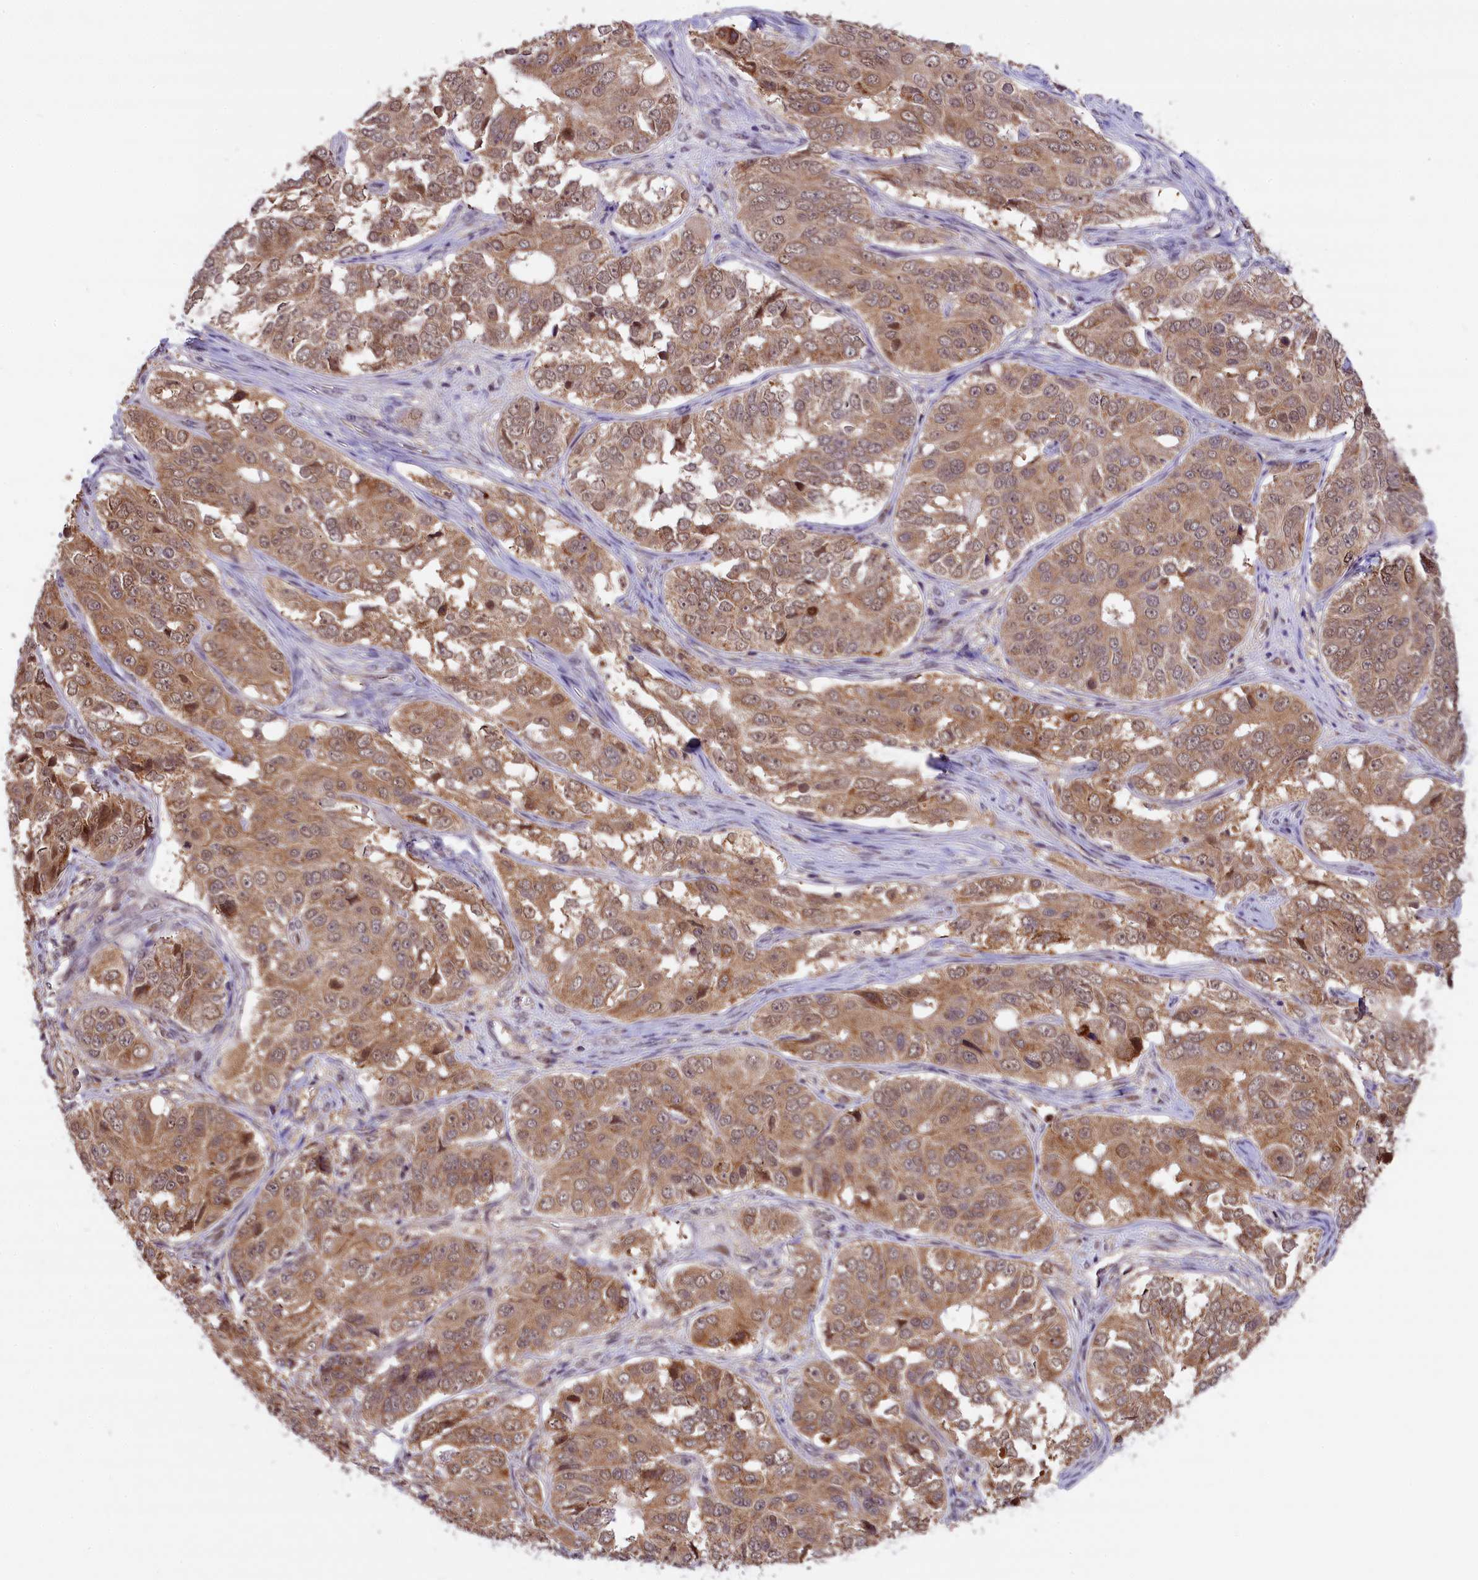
{"staining": {"intensity": "moderate", "quantity": ">75%", "location": "cytoplasmic/membranous"}, "tissue": "ovarian cancer", "cell_type": "Tumor cells", "image_type": "cancer", "snomed": [{"axis": "morphology", "description": "Carcinoma, endometroid"}, {"axis": "topography", "description": "Ovary"}], "caption": "A brown stain shows moderate cytoplasmic/membranous positivity of a protein in ovarian cancer tumor cells. (Stains: DAB in brown, nuclei in blue, Microscopy: brightfield microscopy at high magnification).", "gene": "CARD8", "patient": {"sex": "female", "age": 51}}